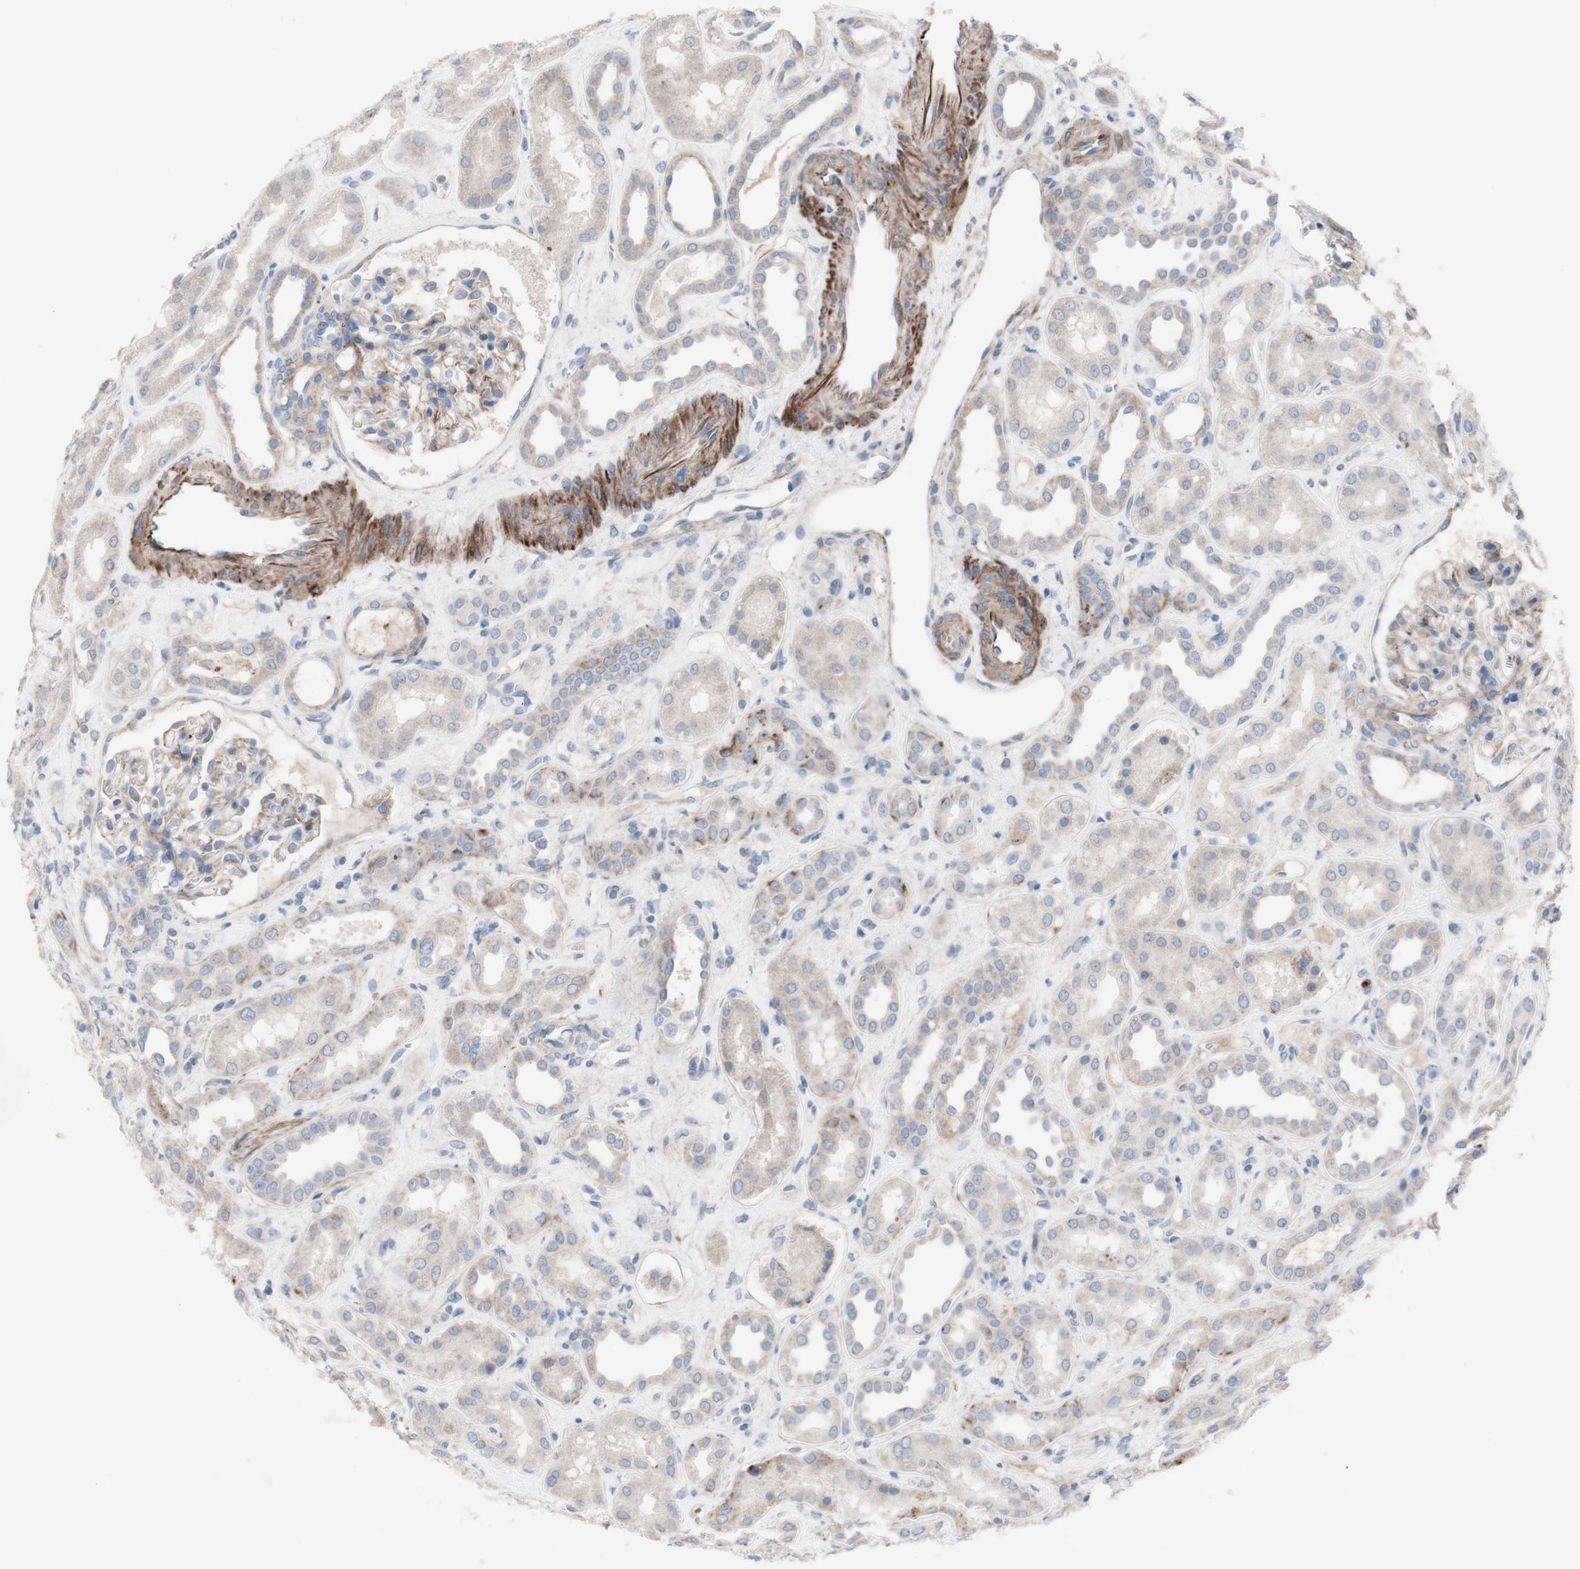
{"staining": {"intensity": "moderate", "quantity": "25%-75%", "location": "cytoplasmic/membranous"}, "tissue": "kidney", "cell_type": "Cells in glomeruli", "image_type": "normal", "snomed": [{"axis": "morphology", "description": "Normal tissue, NOS"}, {"axis": "topography", "description": "Kidney"}], "caption": "Immunohistochemistry (IHC) of benign human kidney exhibits medium levels of moderate cytoplasmic/membranous expression in approximately 25%-75% of cells in glomeruli.", "gene": "AGPAT5", "patient": {"sex": "male", "age": 59}}